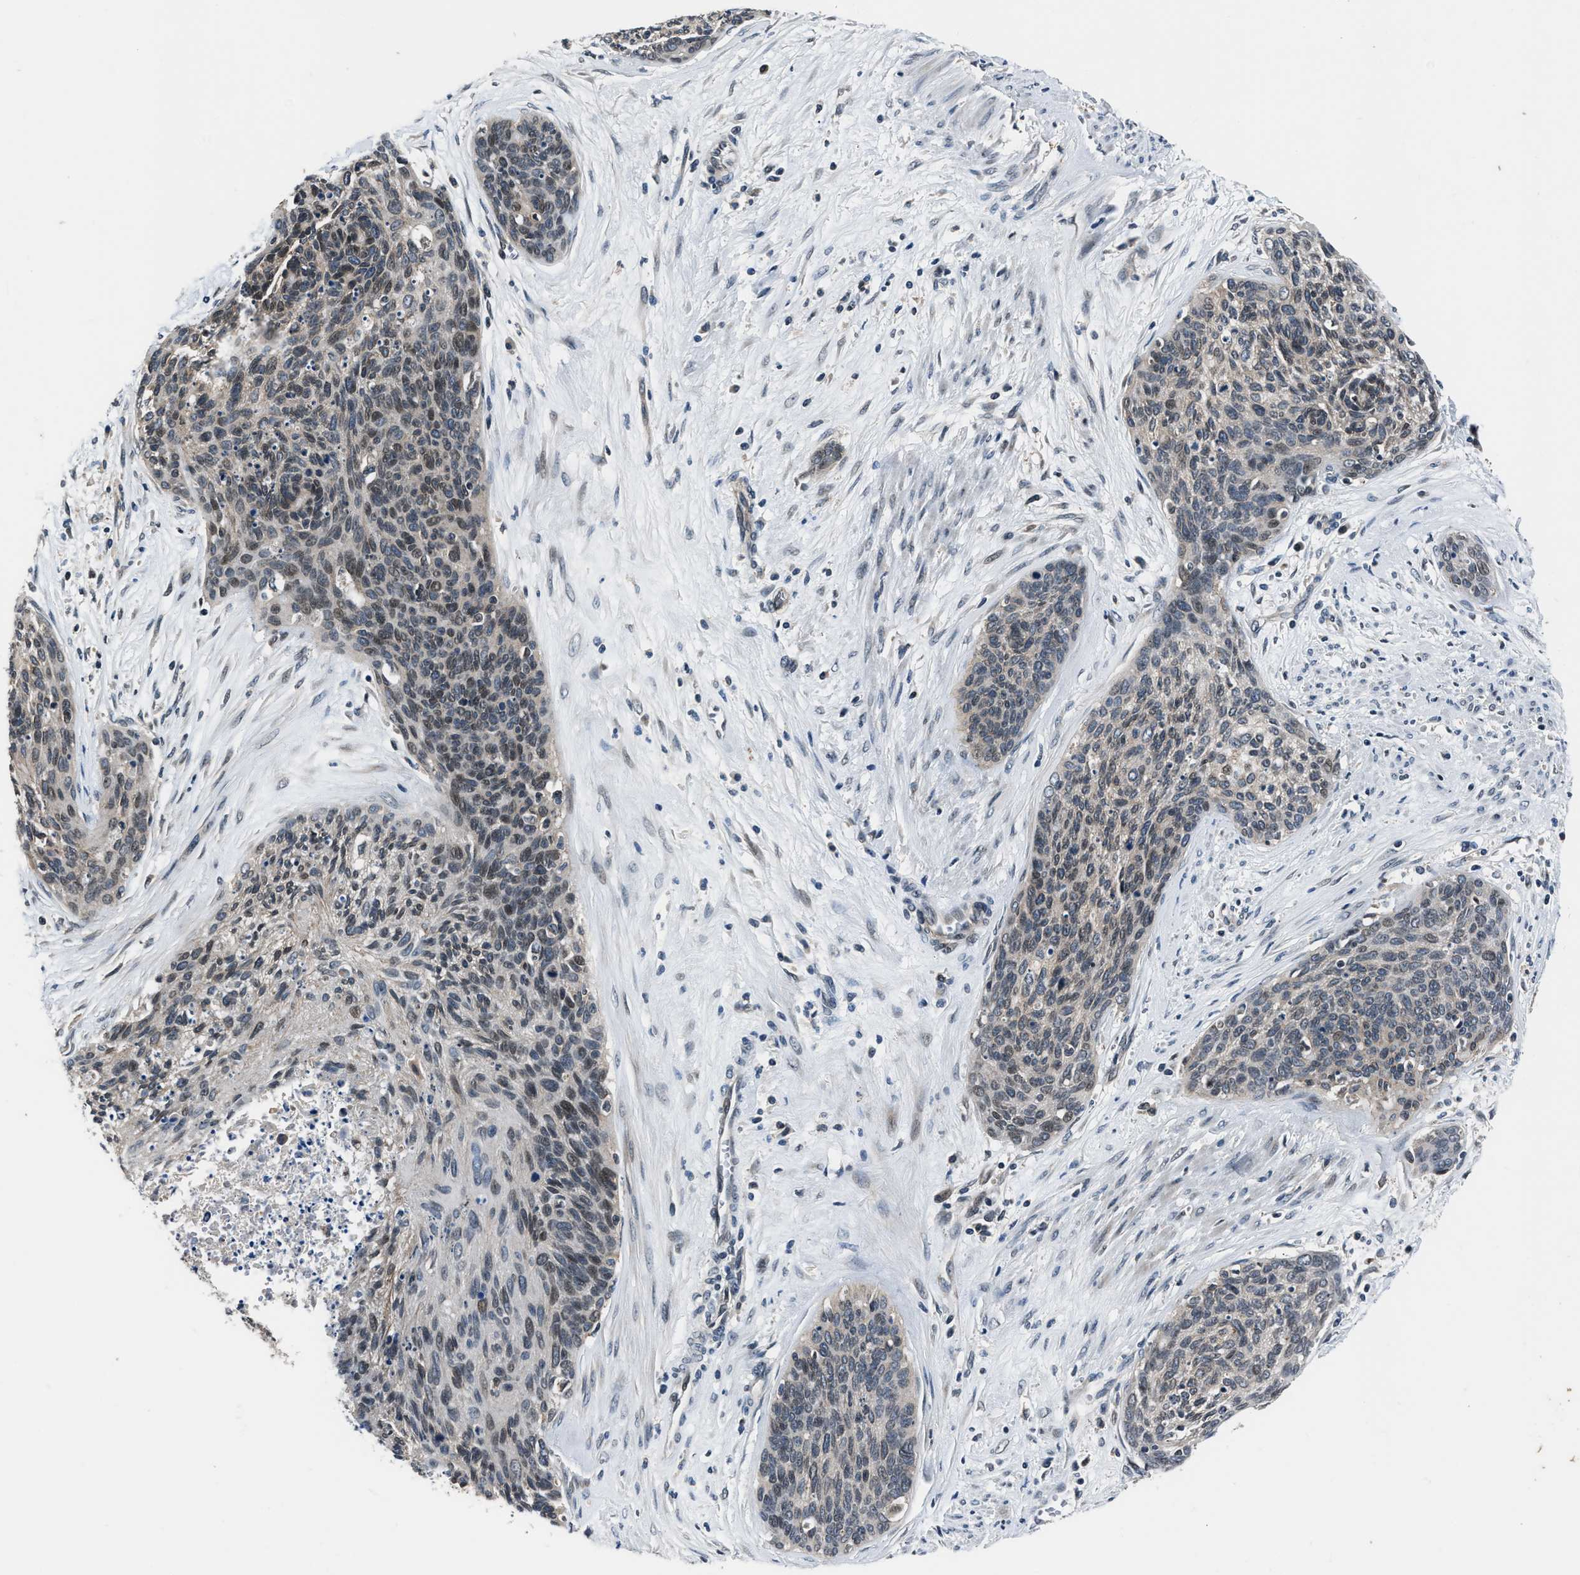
{"staining": {"intensity": "weak", "quantity": "<25%", "location": "nuclear"}, "tissue": "cervical cancer", "cell_type": "Tumor cells", "image_type": "cancer", "snomed": [{"axis": "morphology", "description": "Squamous cell carcinoma, NOS"}, {"axis": "topography", "description": "Cervix"}], "caption": "Tumor cells show no significant protein positivity in cervical cancer.", "gene": "TNRC18", "patient": {"sex": "female", "age": 55}}